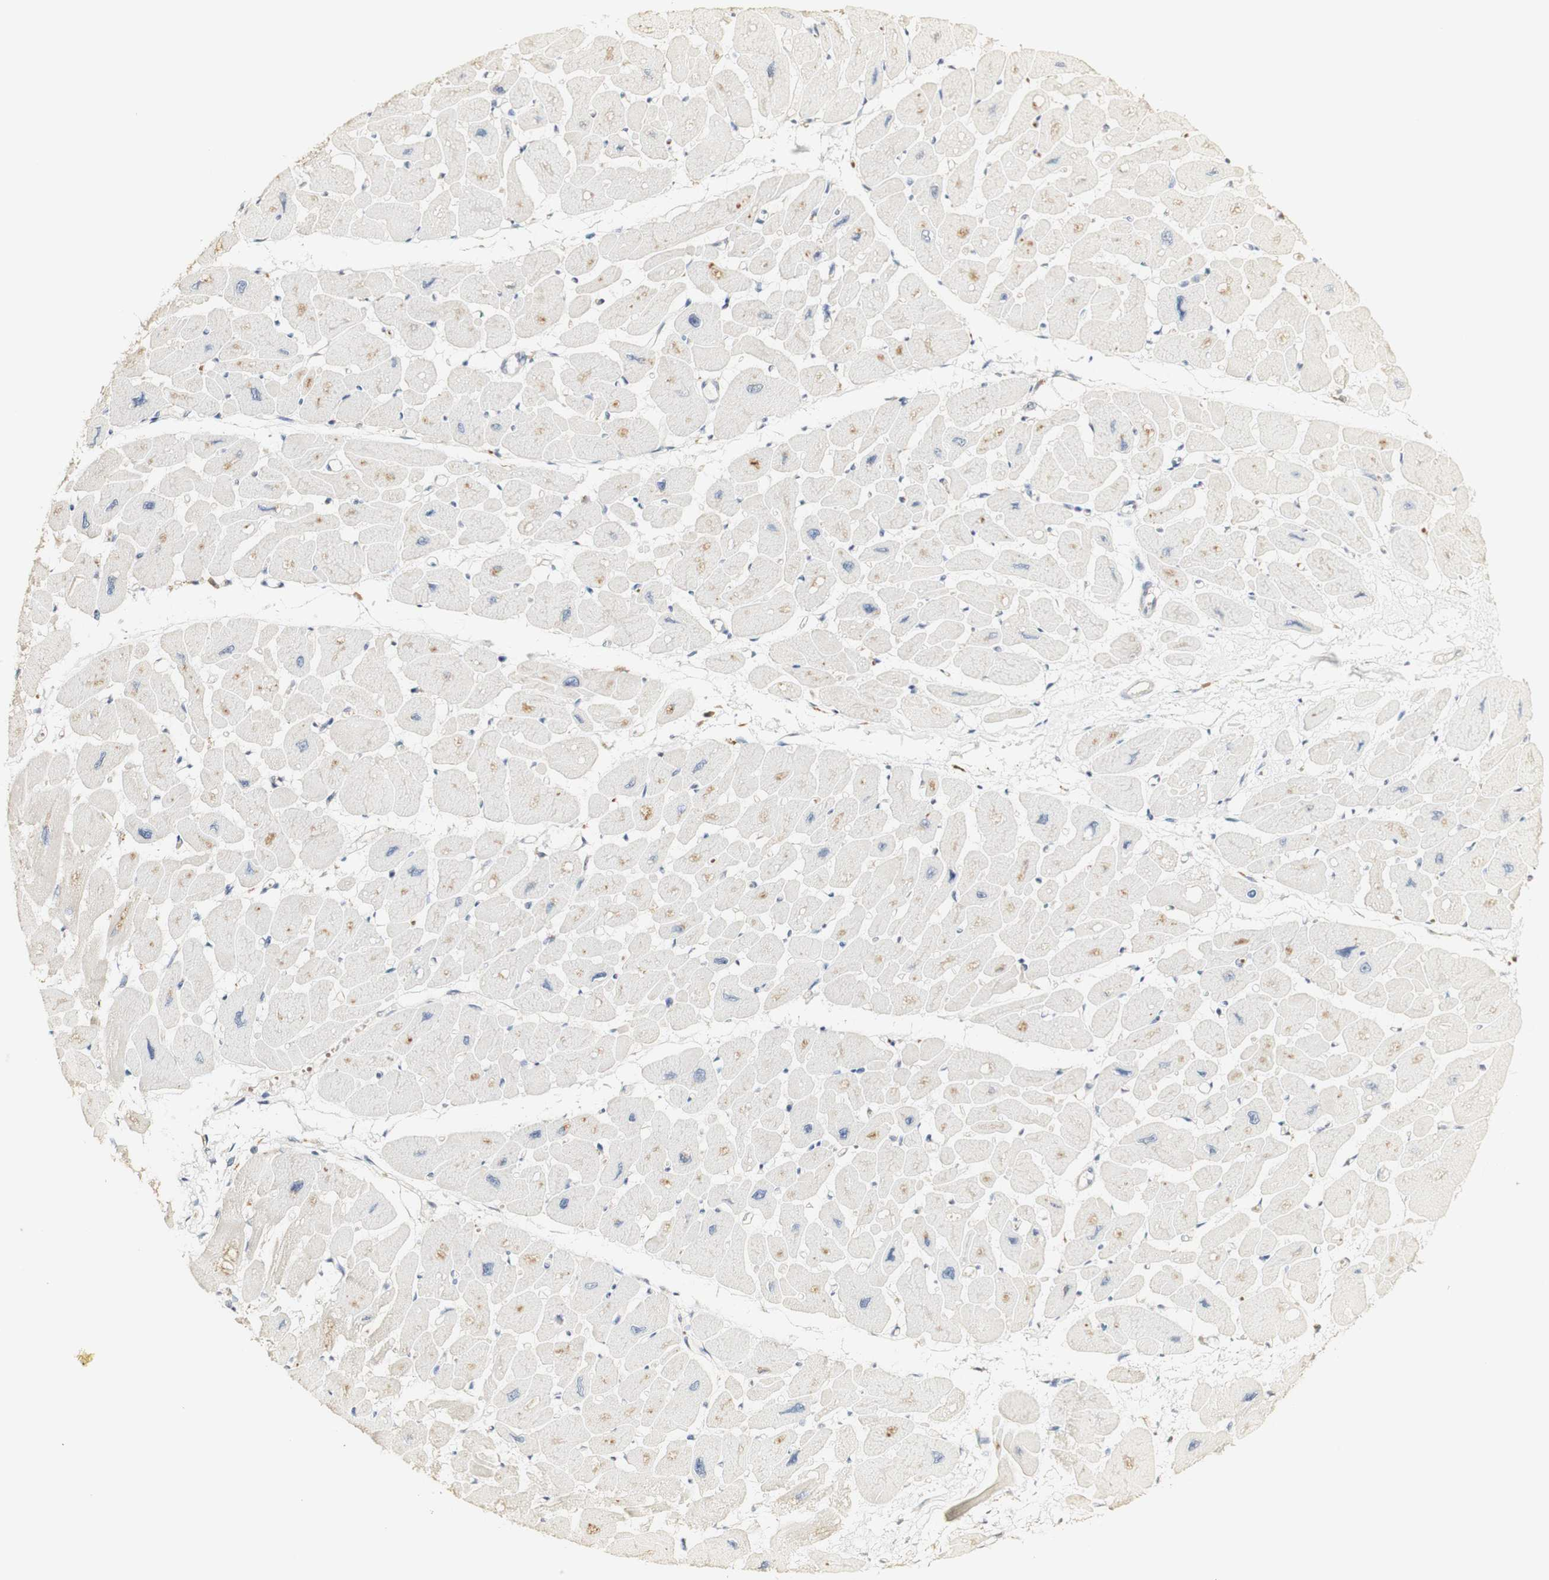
{"staining": {"intensity": "negative", "quantity": "none", "location": "none"}, "tissue": "heart muscle", "cell_type": "Cardiomyocytes", "image_type": "normal", "snomed": [{"axis": "morphology", "description": "Normal tissue, NOS"}, {"axis": "topography", "description": "Heart"}], "caption": "Cardiomyocytes show no significant protein expression in normal heart muscle. (Brightfield microscopy of DAB (3,3'-diaminobenzidine) immunohistochemistry (IHC) at high magnification).", "gene": "SYT7", "patient": {"sex": "female", "age": 54}}